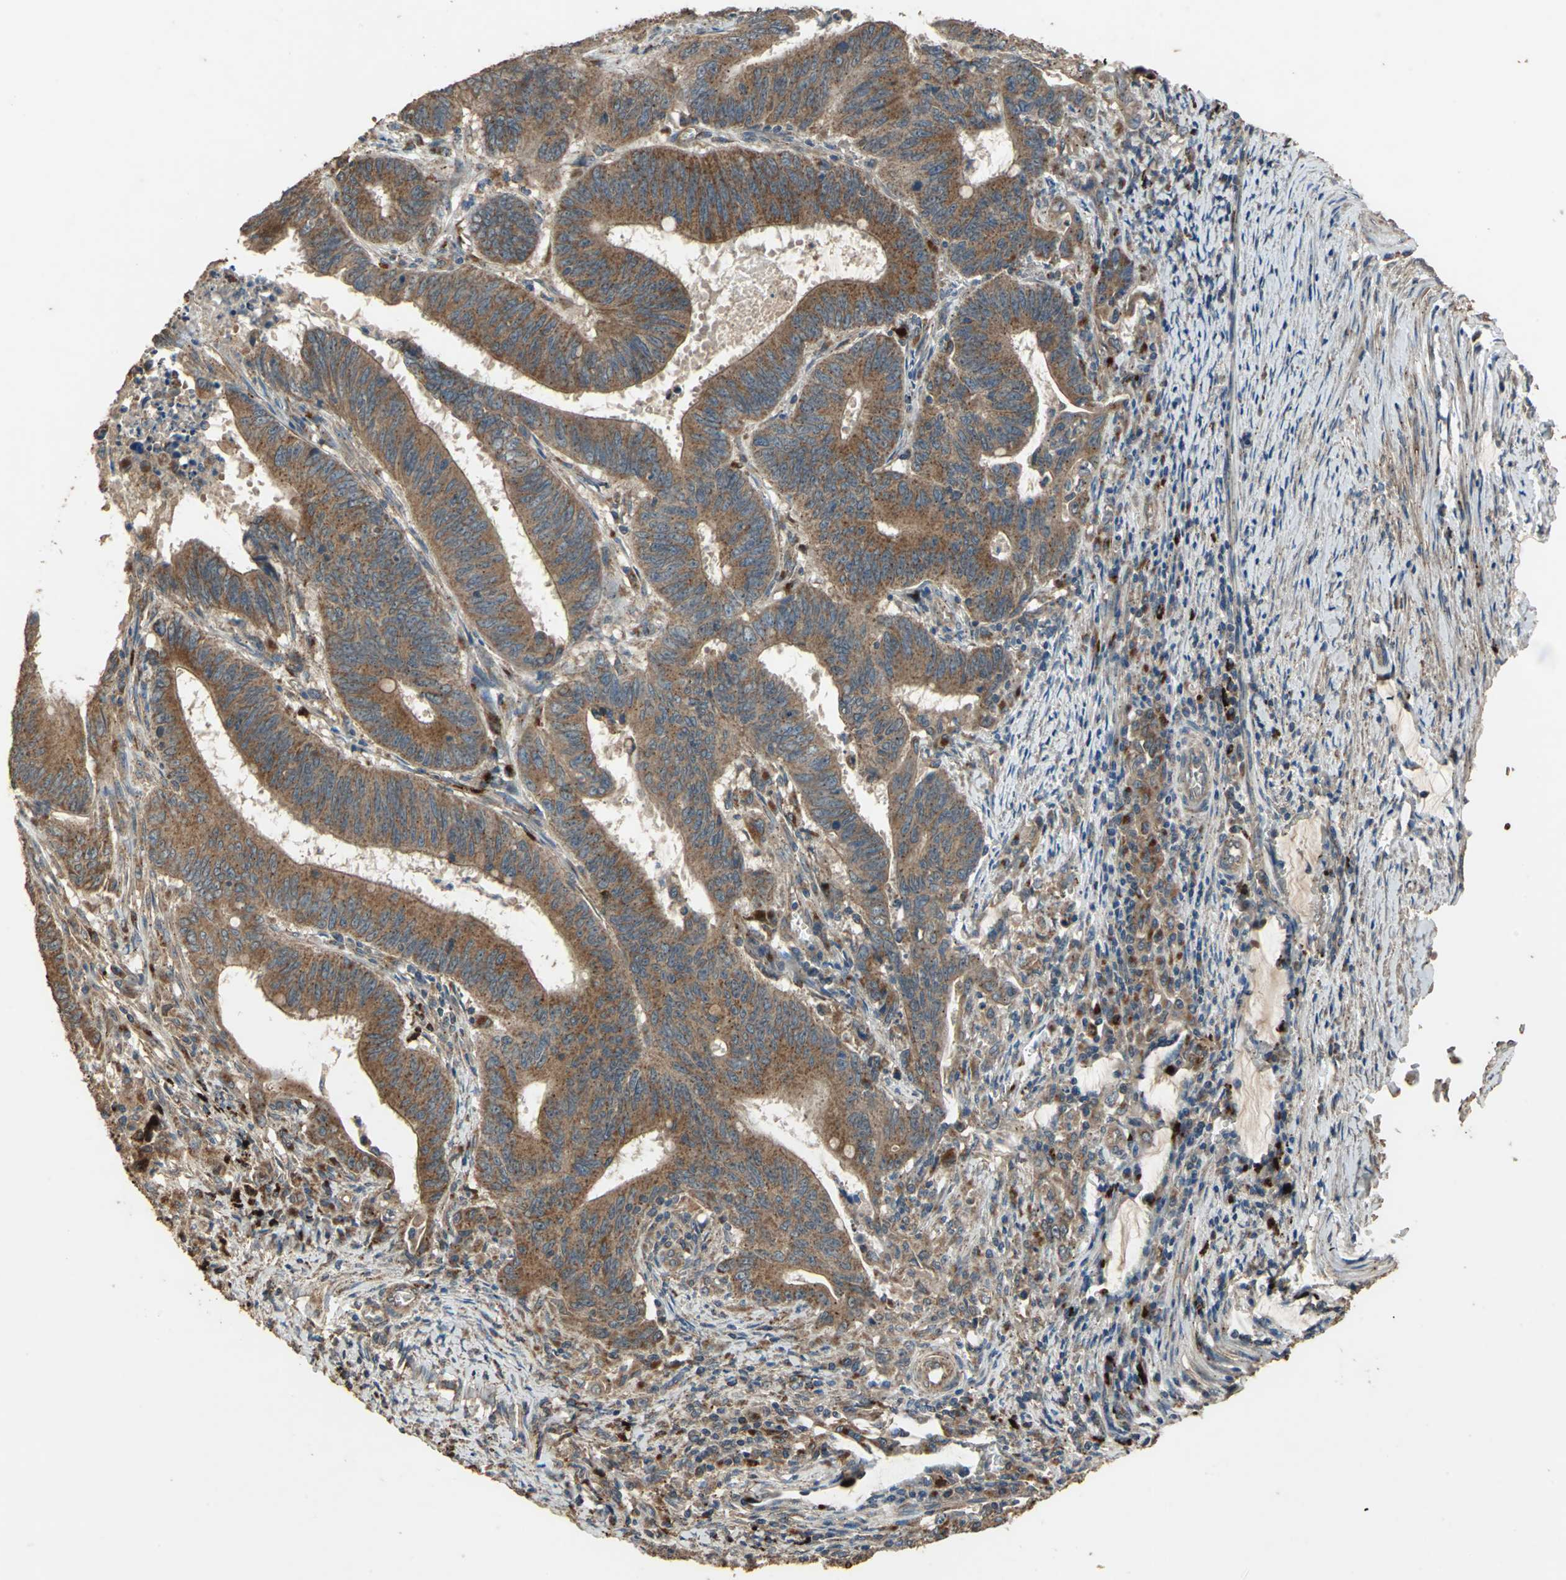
{"staining": {"intensity": "strong", "quantity": ">75%", "location": "cytoplasmic/membranous"}, "tissue": "colorectal cancer", "cell_type": "Tumor cells", "image_type": "cancer", "snomed": [{"axis": "morphology", "description": "Adenocarcinoma, NOS"}, {"axis": "topography", "description": "Colon"}], "caption": "An IHC histopathology image of neoplastic tissue is shown. Protein staining in brown labels strong cytoplasmic/membranous positivity in colorectal cancer within tumor cells.", "gene": "POLRMT", "patient": {"sex": "male", "age": 45}}